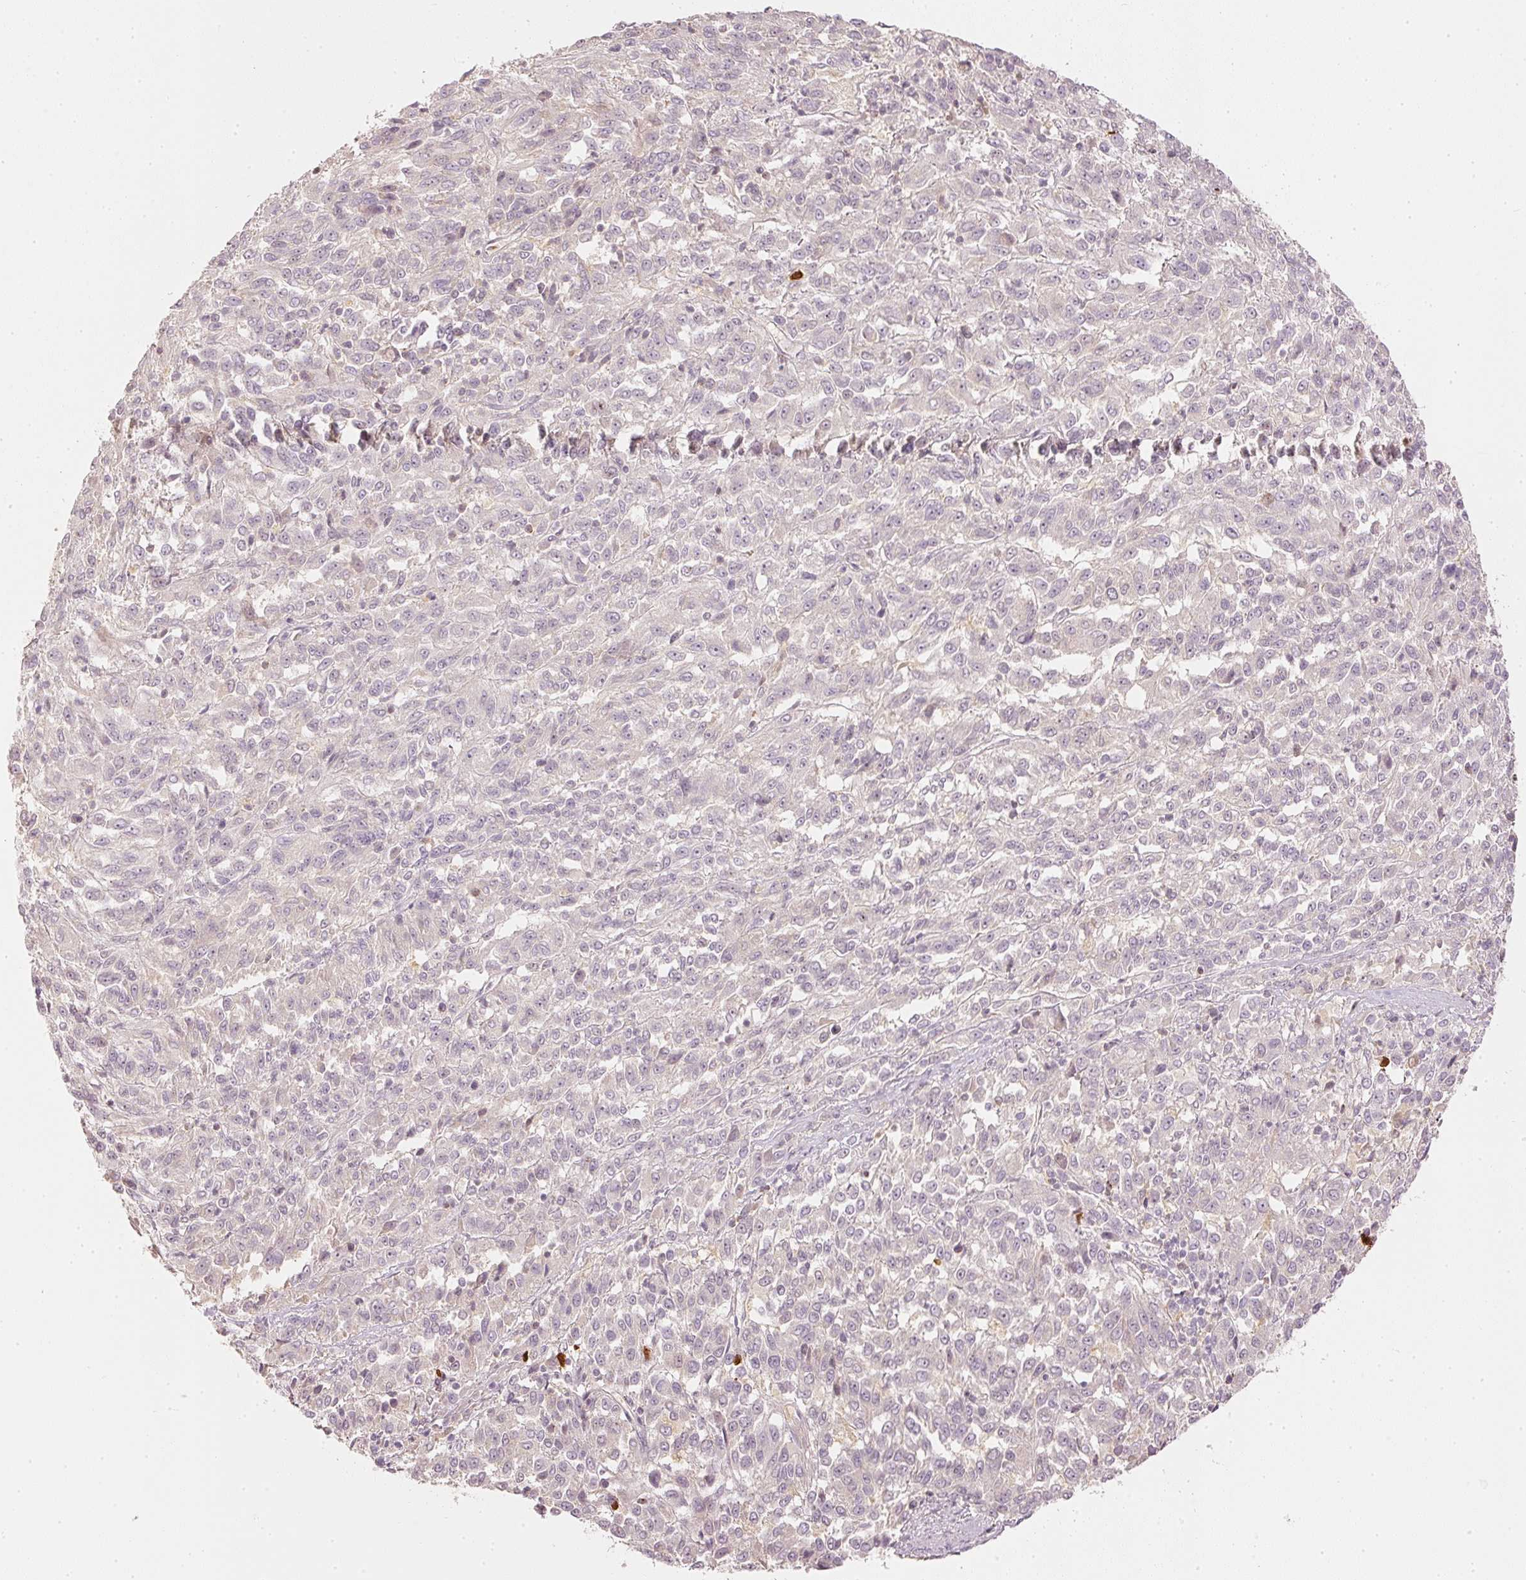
{"staining": {"intensity": "negative", "quantity": "none", "location": "none"}, "tissue": "melanoma", "cell_type": "Tumor cells", "image_type": "cancer", "snomed": [{"axis": "morphology", "description": "Malignant melanoma, Metastatic site"}, {"axis": "topography", "description": "Lung"}], "caption": "Malignant melanoma (metastatic site) was stained to show a protein in brown. There is no significant expression in tumor cells. The staining is performed using DAB (3,3'-diaminobenzidine) brown chromogen with nuclei counter-stained in using hematoxylin.", "gene": "GZMA", "patient": {"sex": "male", "age": 64}}